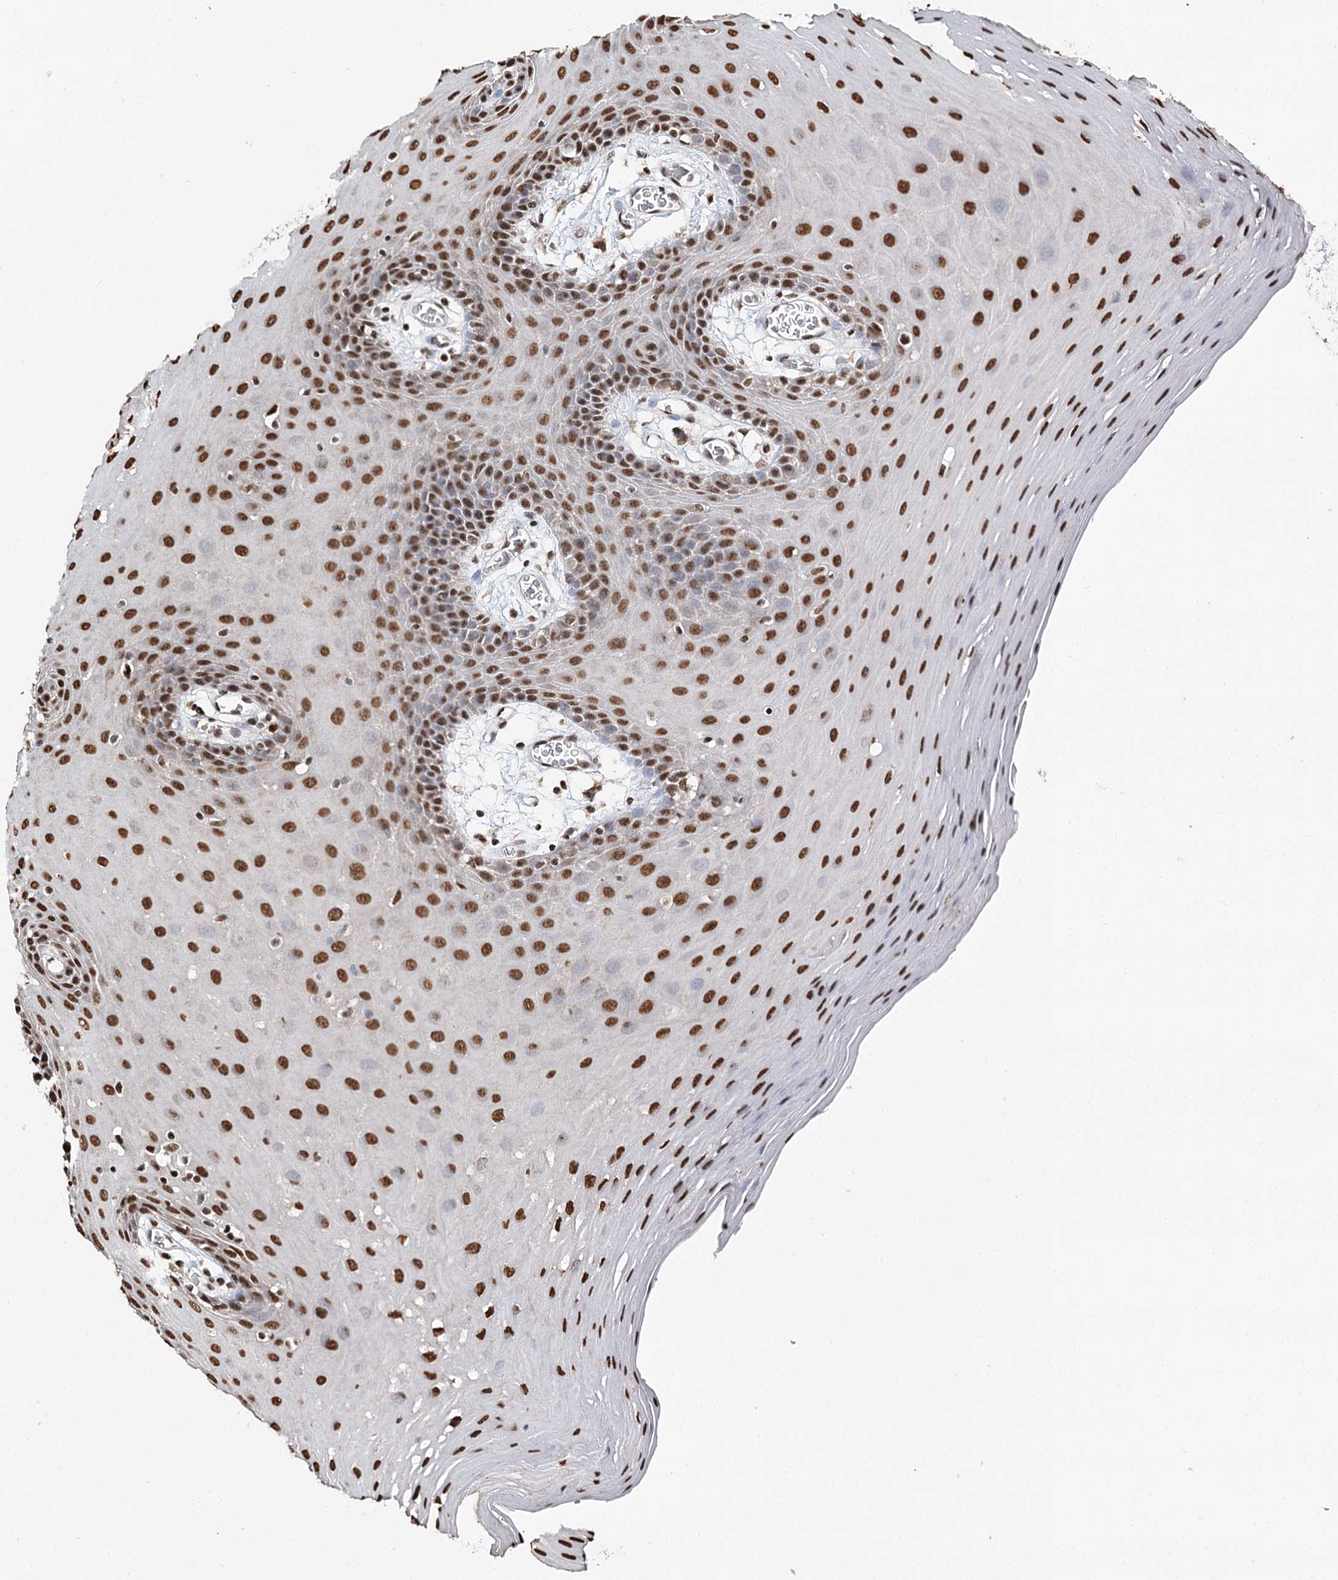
{"staining": {"intensity": "moderate", "quantity": ">75%", "location": "nuclear"}, "tissue": "oral mucosa", "cell_type": "Squamous epithelial cells", "image_type": "normal", "snomed": [{"axis": "morphology", "description": "Normal tissue, NOS"}, {"axis": "topography", "description": "Skeletal muscle"}, {"axis": "topography", "description": "Oral tissue"}, {"axis": "topography", "description": "Salivary gland"}, {"axis": "topography", "description": "Peripheral nerve tissue"}], "caption": "Moderate nuclear expression for a protein is present in about >75% of squamous epithelial cells of benign oral mucosa using immunohistochemistry (IHC).", "gene": "RPS27A", "patient": {"sex": "male", "age": 54}}